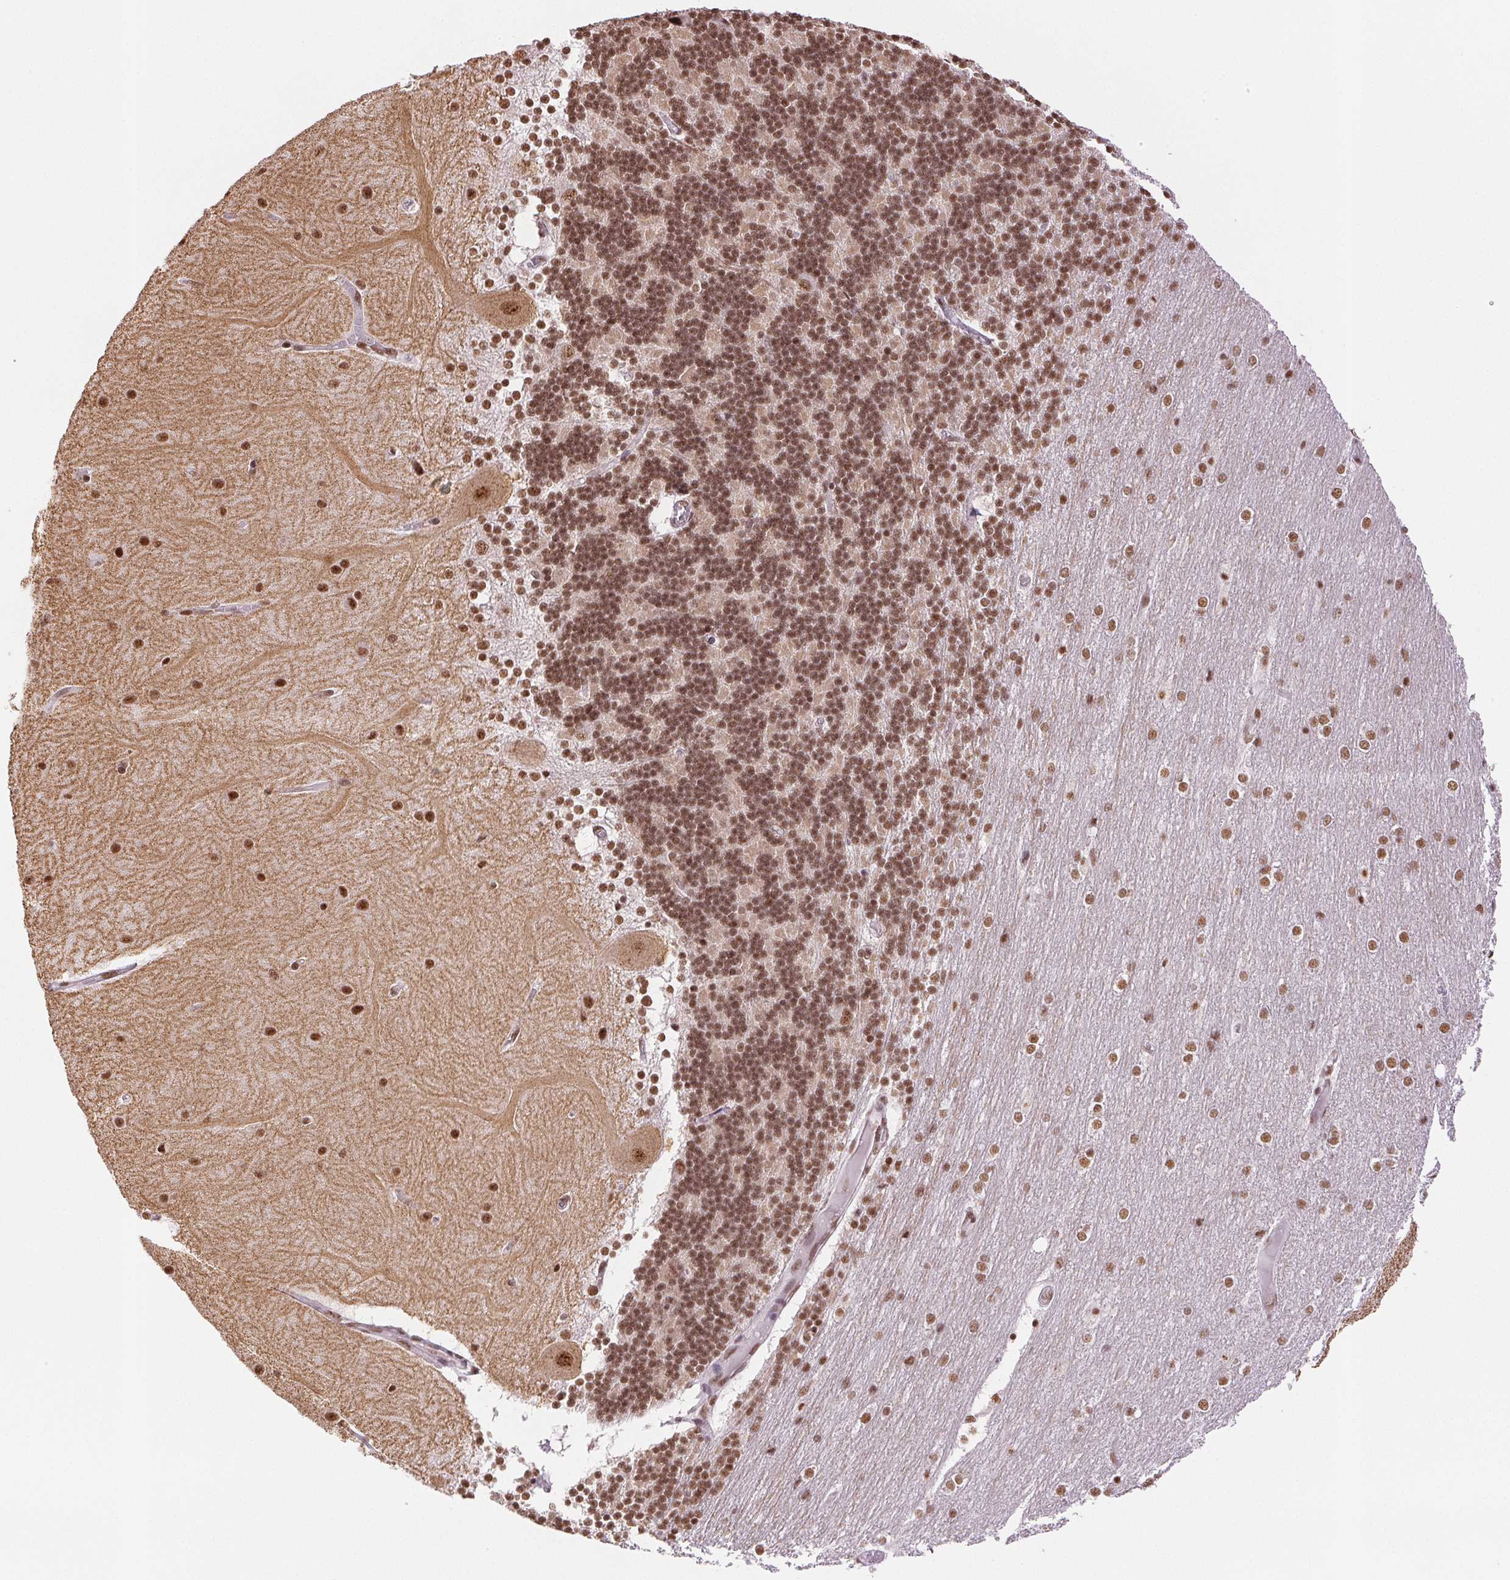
{"staining": {"intensity": "moderate", "quantity": ">75%", "location": "nuclear"}, "tissue": "cerebellum", "cell_type": "Cells in granular layer", "image_type": "normal", "snomed": [{"axis": "morphology", "description": "Normal tissue, NOS"}, {"axis": "topography", "description": "Cerebellum"}], "caption": "A medium amount of moderate nuclear expression is seen in about >75% of cells in granular layer in unremarkable cerebellum.", "gene": "IK", "patient": {"sex": "female", "age": 54}}